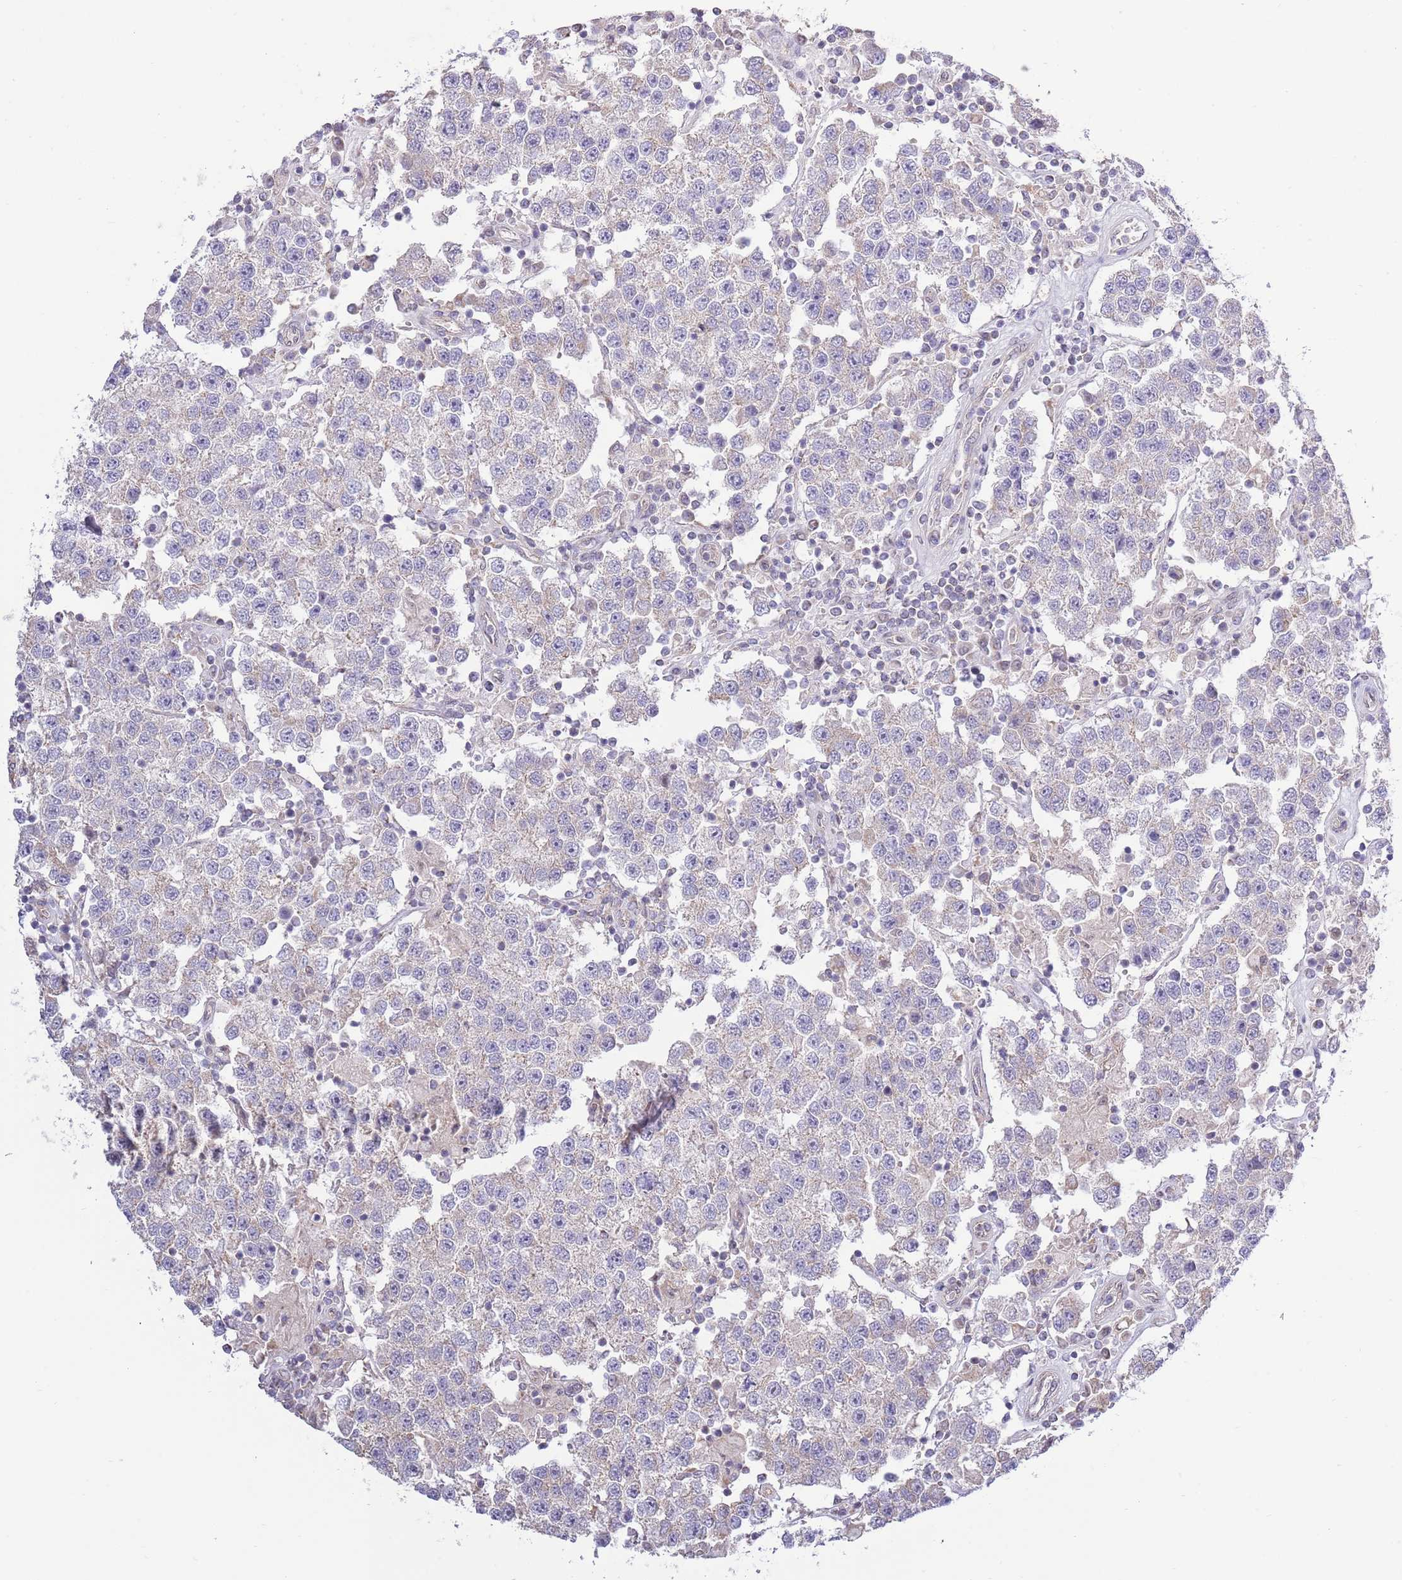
{"staining": {"intensity": "negative", "quantity": "none", "location": "none"}, "tissue": "testis cancer", "cell_type": "Tumor cells", "image_type": "cancer", "snomed": [{"axis": "morphology", "description": "Seminoma, NOS"}, {"axis": "topography", "description": "Testis"}], "caption": "An IHC micrograph of testis cancer is shown. There is no staining in tumor cells of testis cancer. (DAB (3,3'-diaminobenzidine) IHC with hematoxylin counter stain).", "gene": "ARL2BP", "patient": {"sex": "male", "age": 37}}